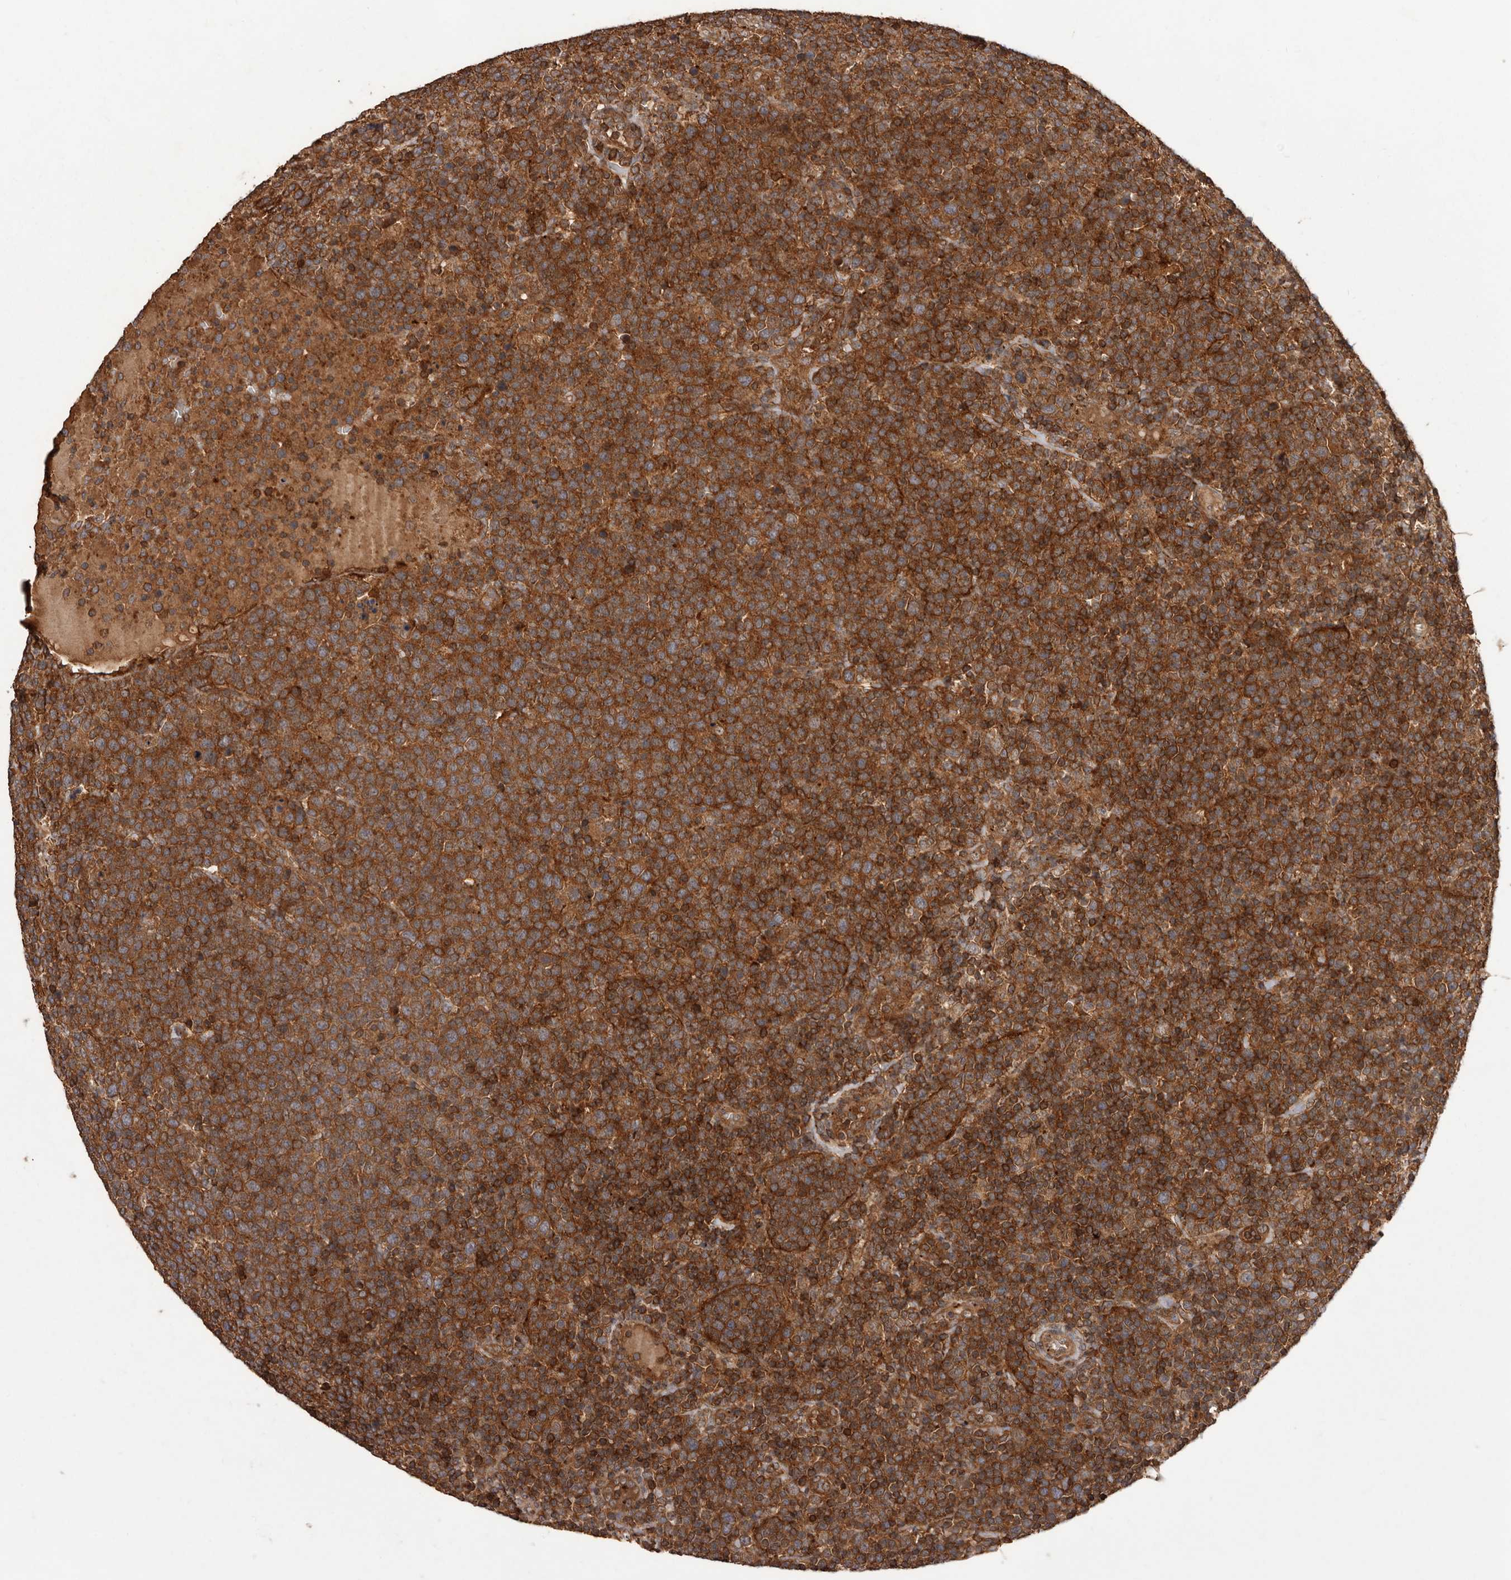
{"staining": {"intensity": "strong", "quantity": ">75%", "location": "cytoplasmic/membranous"}, "tissue": "lymphoma", "cell_type": "Tumor cells", "image_type": "cancer", "snomed": [{"axis": "morphology", "description": "Malignant lymphoma, non-Hodgkin's type, High grade"}, {"axis": "topography", "description": "Lymph node"}], "caption": "Human high-grade malignant lymphoma, non-Hodgkin's type stained with a brown dye demonstrates strong cytoplasmic/membranous positive staining in about >75% of tumor cells.", "gene": "SLC22A3", "patient": {"sex": "male", "age": 61}}